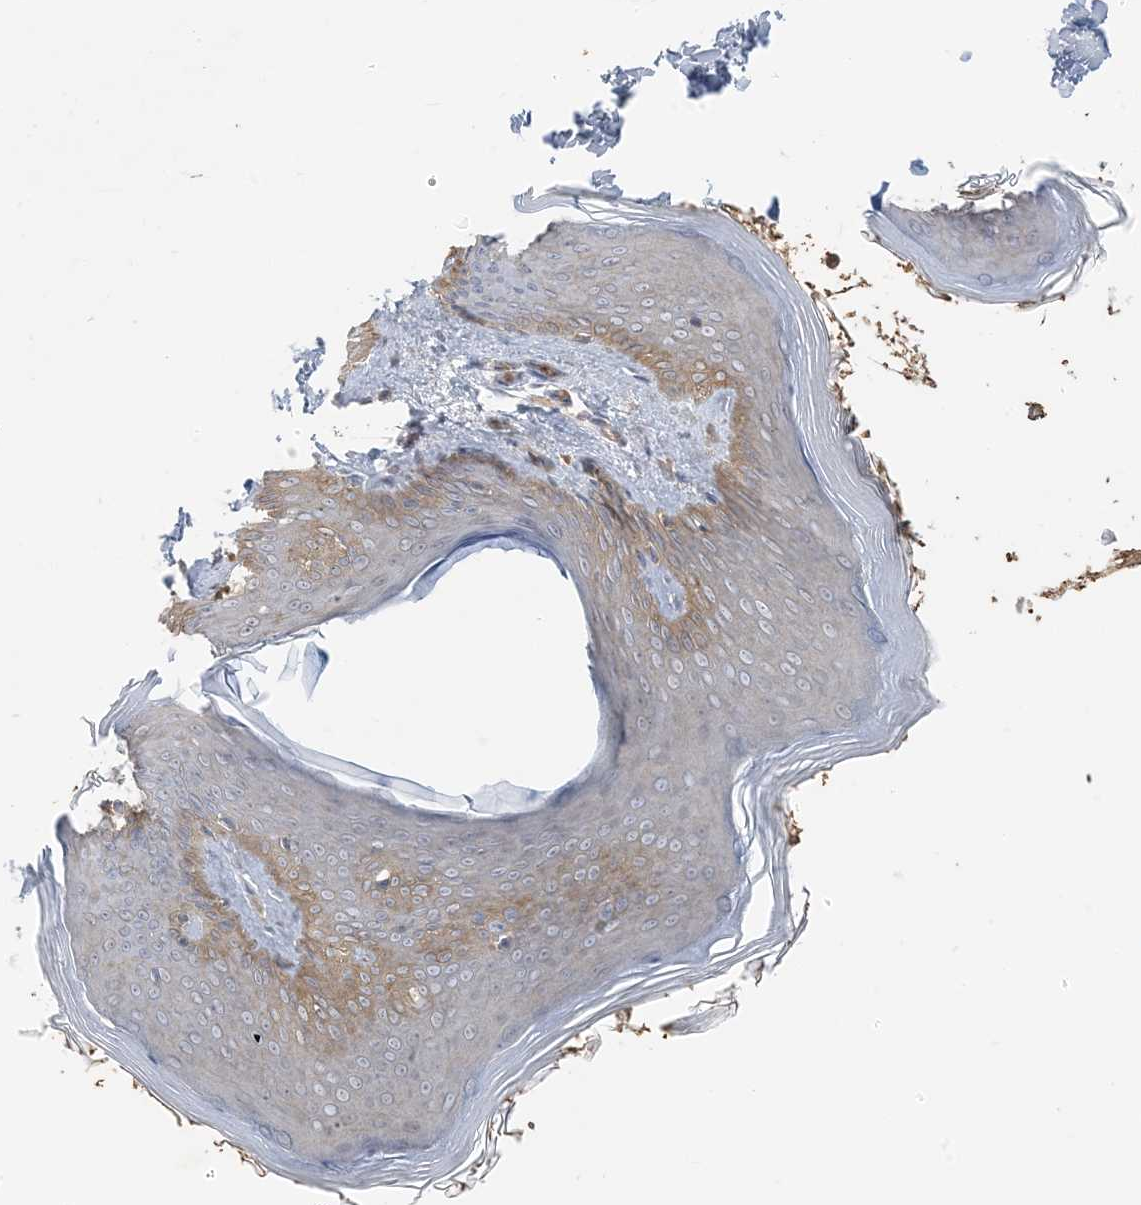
{"staining": {"intensity": "moderate", "quantity": "25%-75%", "location": "cytoplasmic/membranous"}, "tissue": "skin", "cell_type": "Fibroblasts", "image_type": "normal", "snomed": [{"axis": "morphology", "description": "Normal tissue, NOS"}, {"axis": "topography", "description": "Skin"}], "caption": "Fibroblasts show moderate cytoplasmic/membranous positivity in about 25%-75% of cells in unremarkable skin.", "gene": "ICMT", "patient": {"sex": "female", "age": 27}}